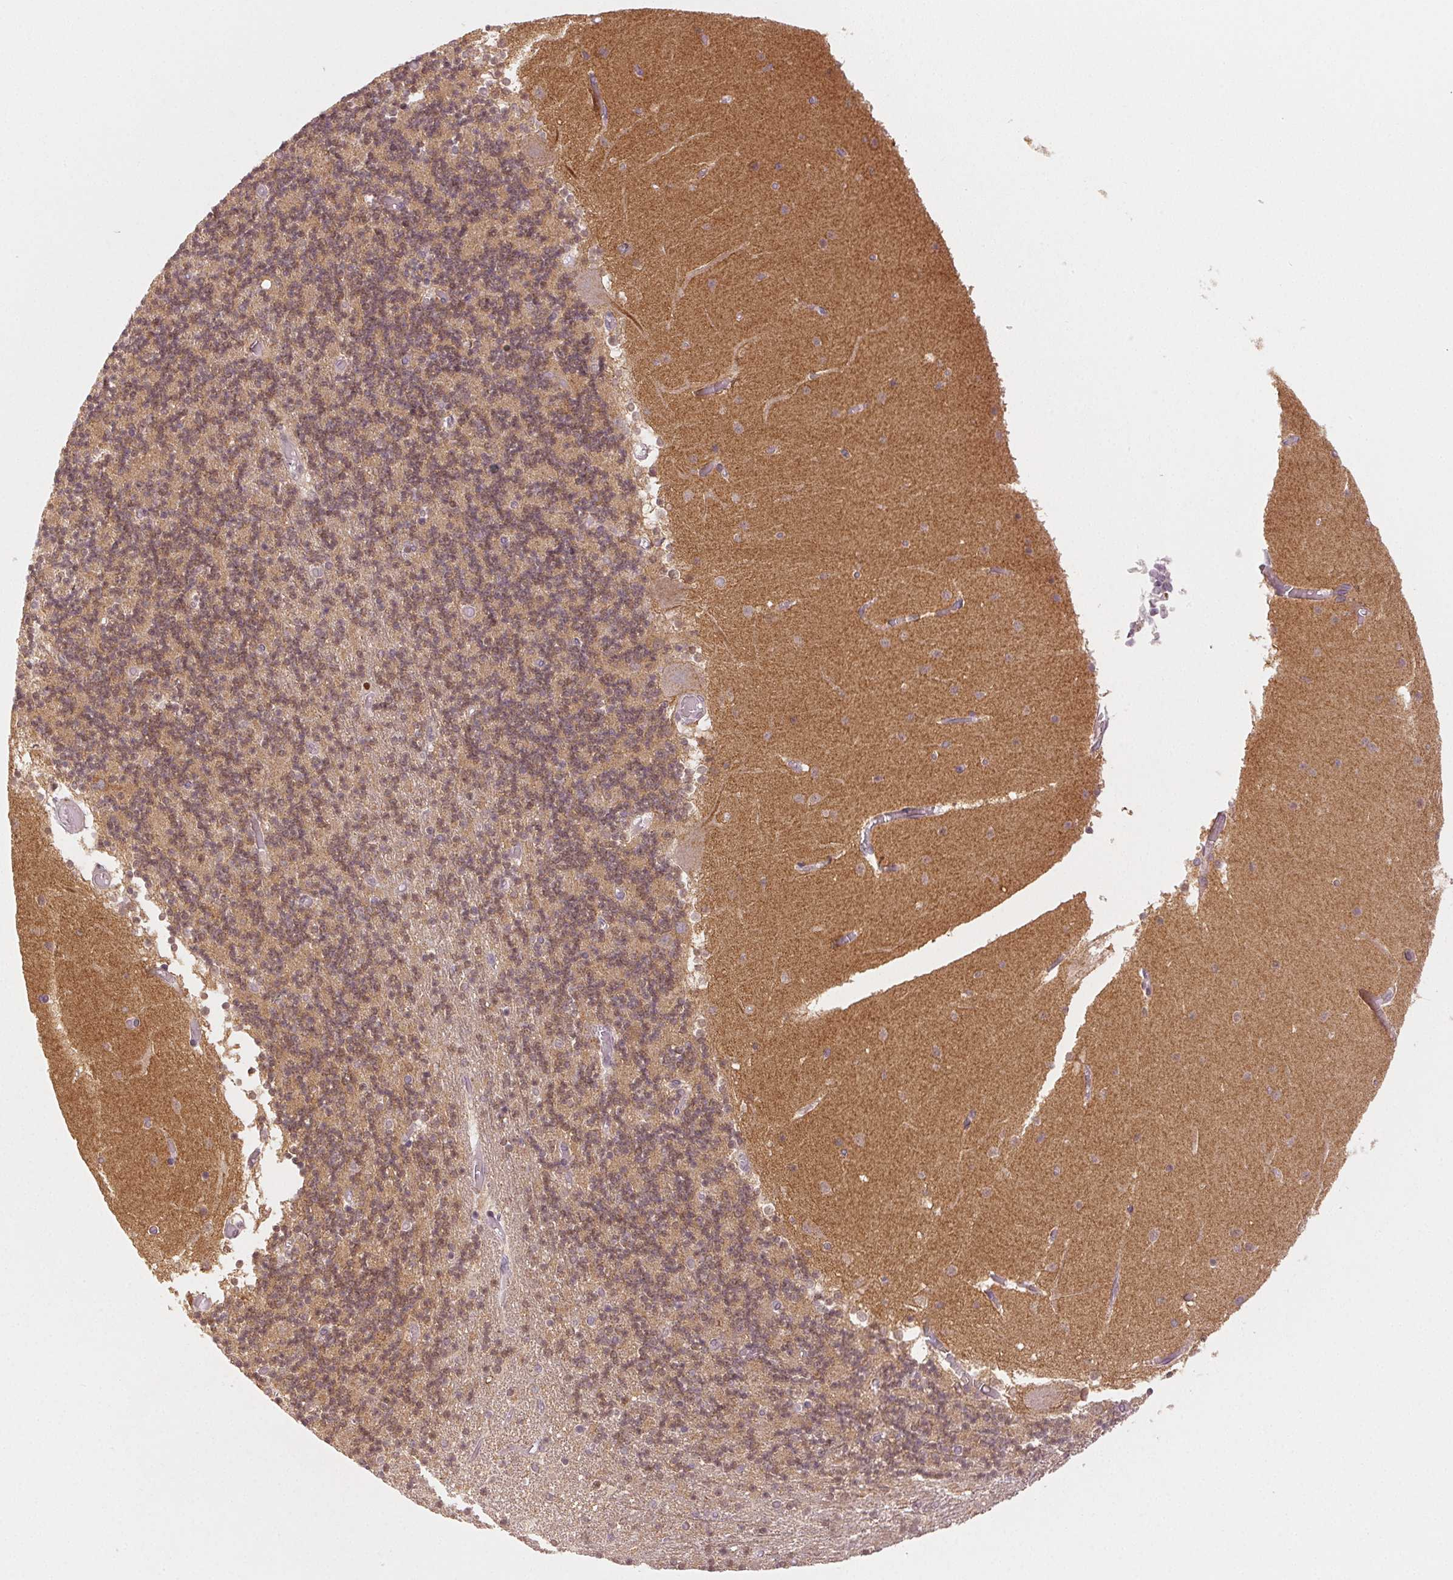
{"staining": {"intensity": "weak", "quantity": "25%-75%", "location": "cytoplasmic/membranous,nuclear"}, "tissue": "cerebellum", "cell_type": "Cells in granular layer", "image_type": "normal", "snomed": [{"axis": "morphology", "description": "Normal tissue, NOS"}, {"axis": "topography", "description": "Cerebellum"}], "caption": "Immunohistochemical staining of unremarkable cerebellum demonstrates low levels of weak cytoplasmic/membranous,nuclear positivity in about 25%-75% of cells in granular layer. The staining is performed using DAB brown chromogen to label protein expression. The nuclei are counter-stained blue using hematoxylin.", "gene": "MAPK14", "patient": {"sex": "female", "age": 28}}